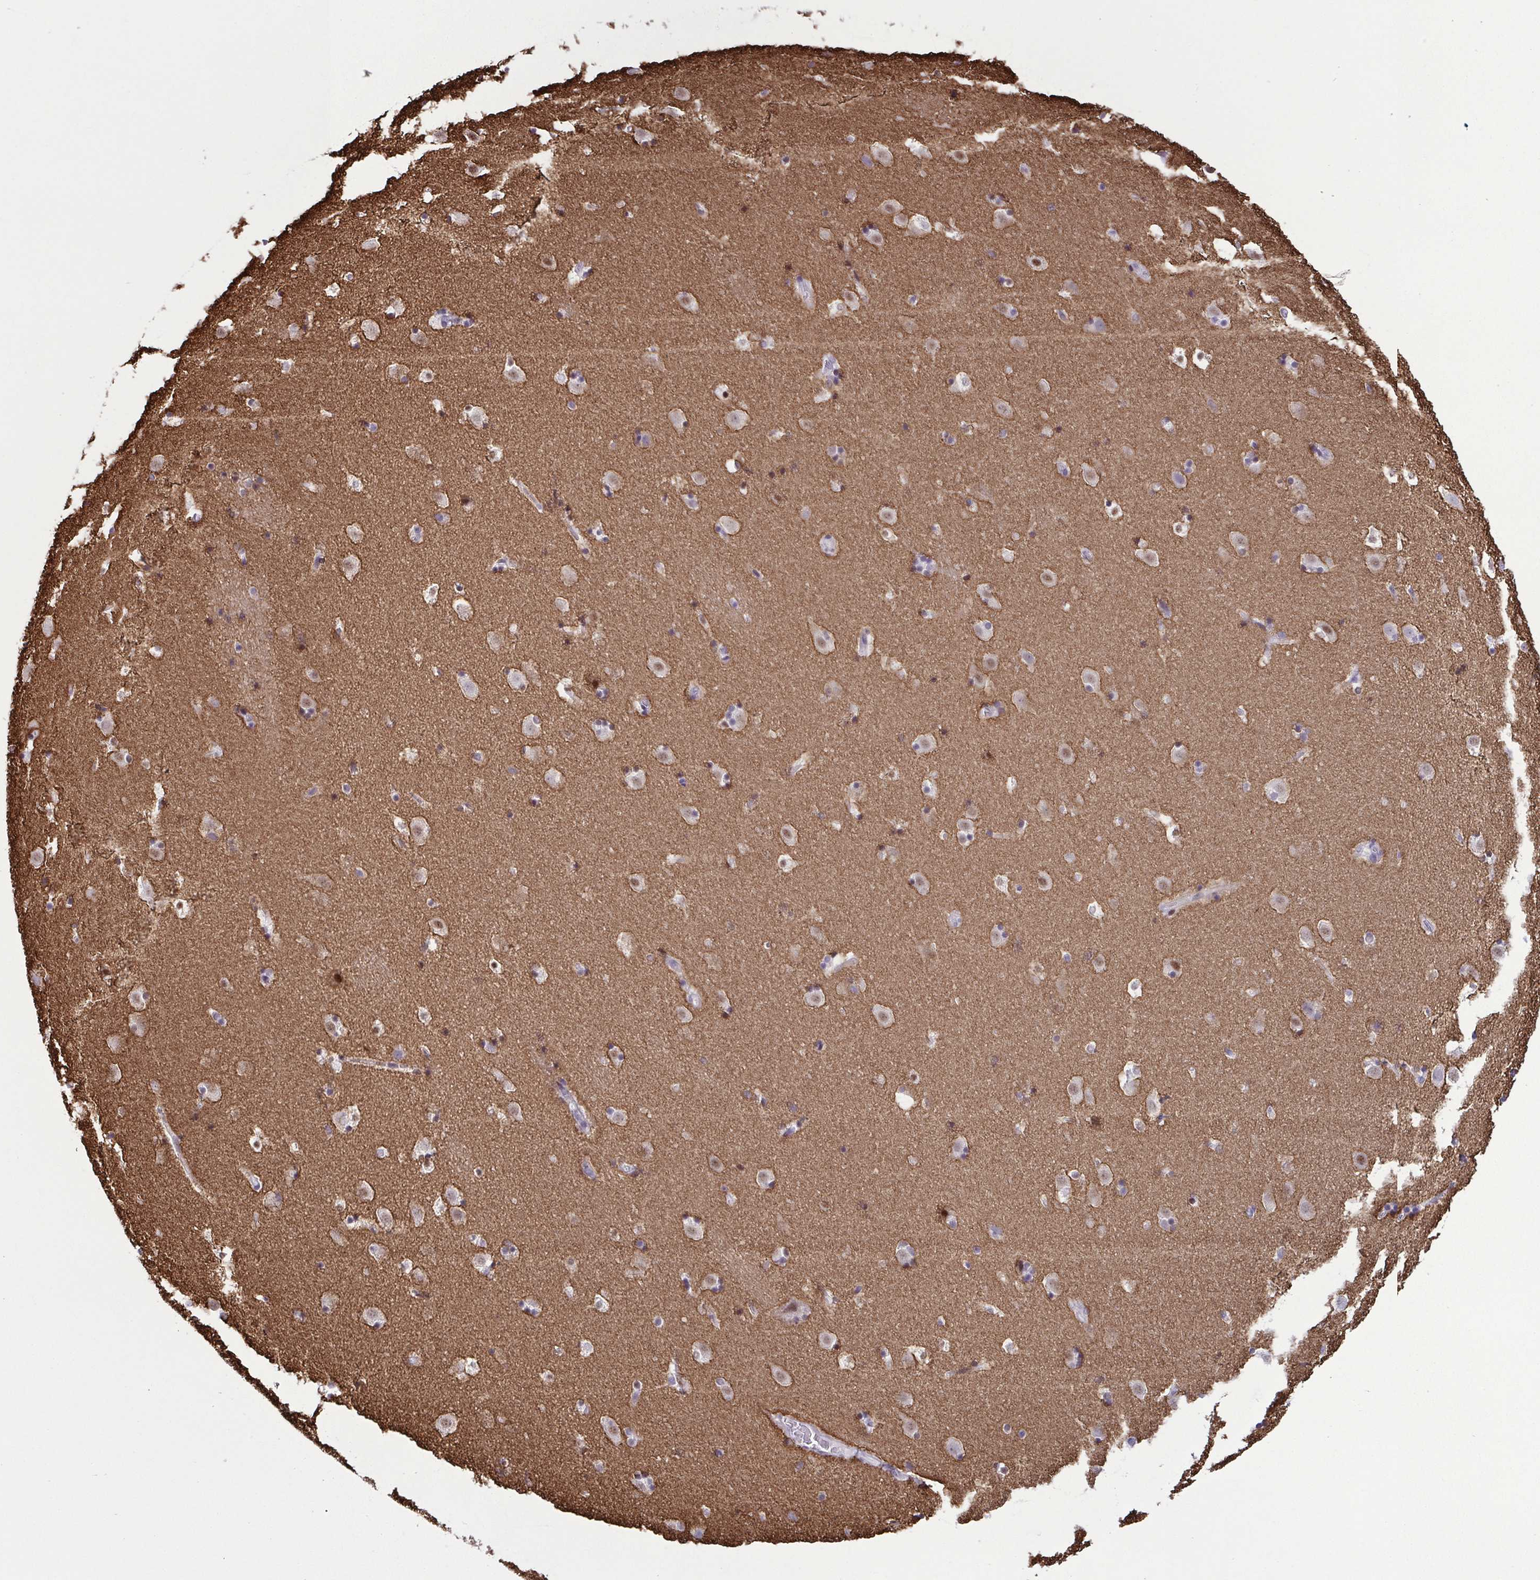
{"staining": {"intensity": "negative", "quantity": "none", "location": "none"}, "tissue": "caudate", "cell_type": "Glial cells", "image_type": "normal", "snomed": [{"axis": "morphology", "description": "Normal tissue, NOS"}, {"axis": "topography", "description": "Lateral ventricle wall"}], "caption": "Caudate was stained to show a protein in brown. There is no significant staining in glial cells.", "gene": "IRF1", "patient": {"sex": "male", "age": 37}}